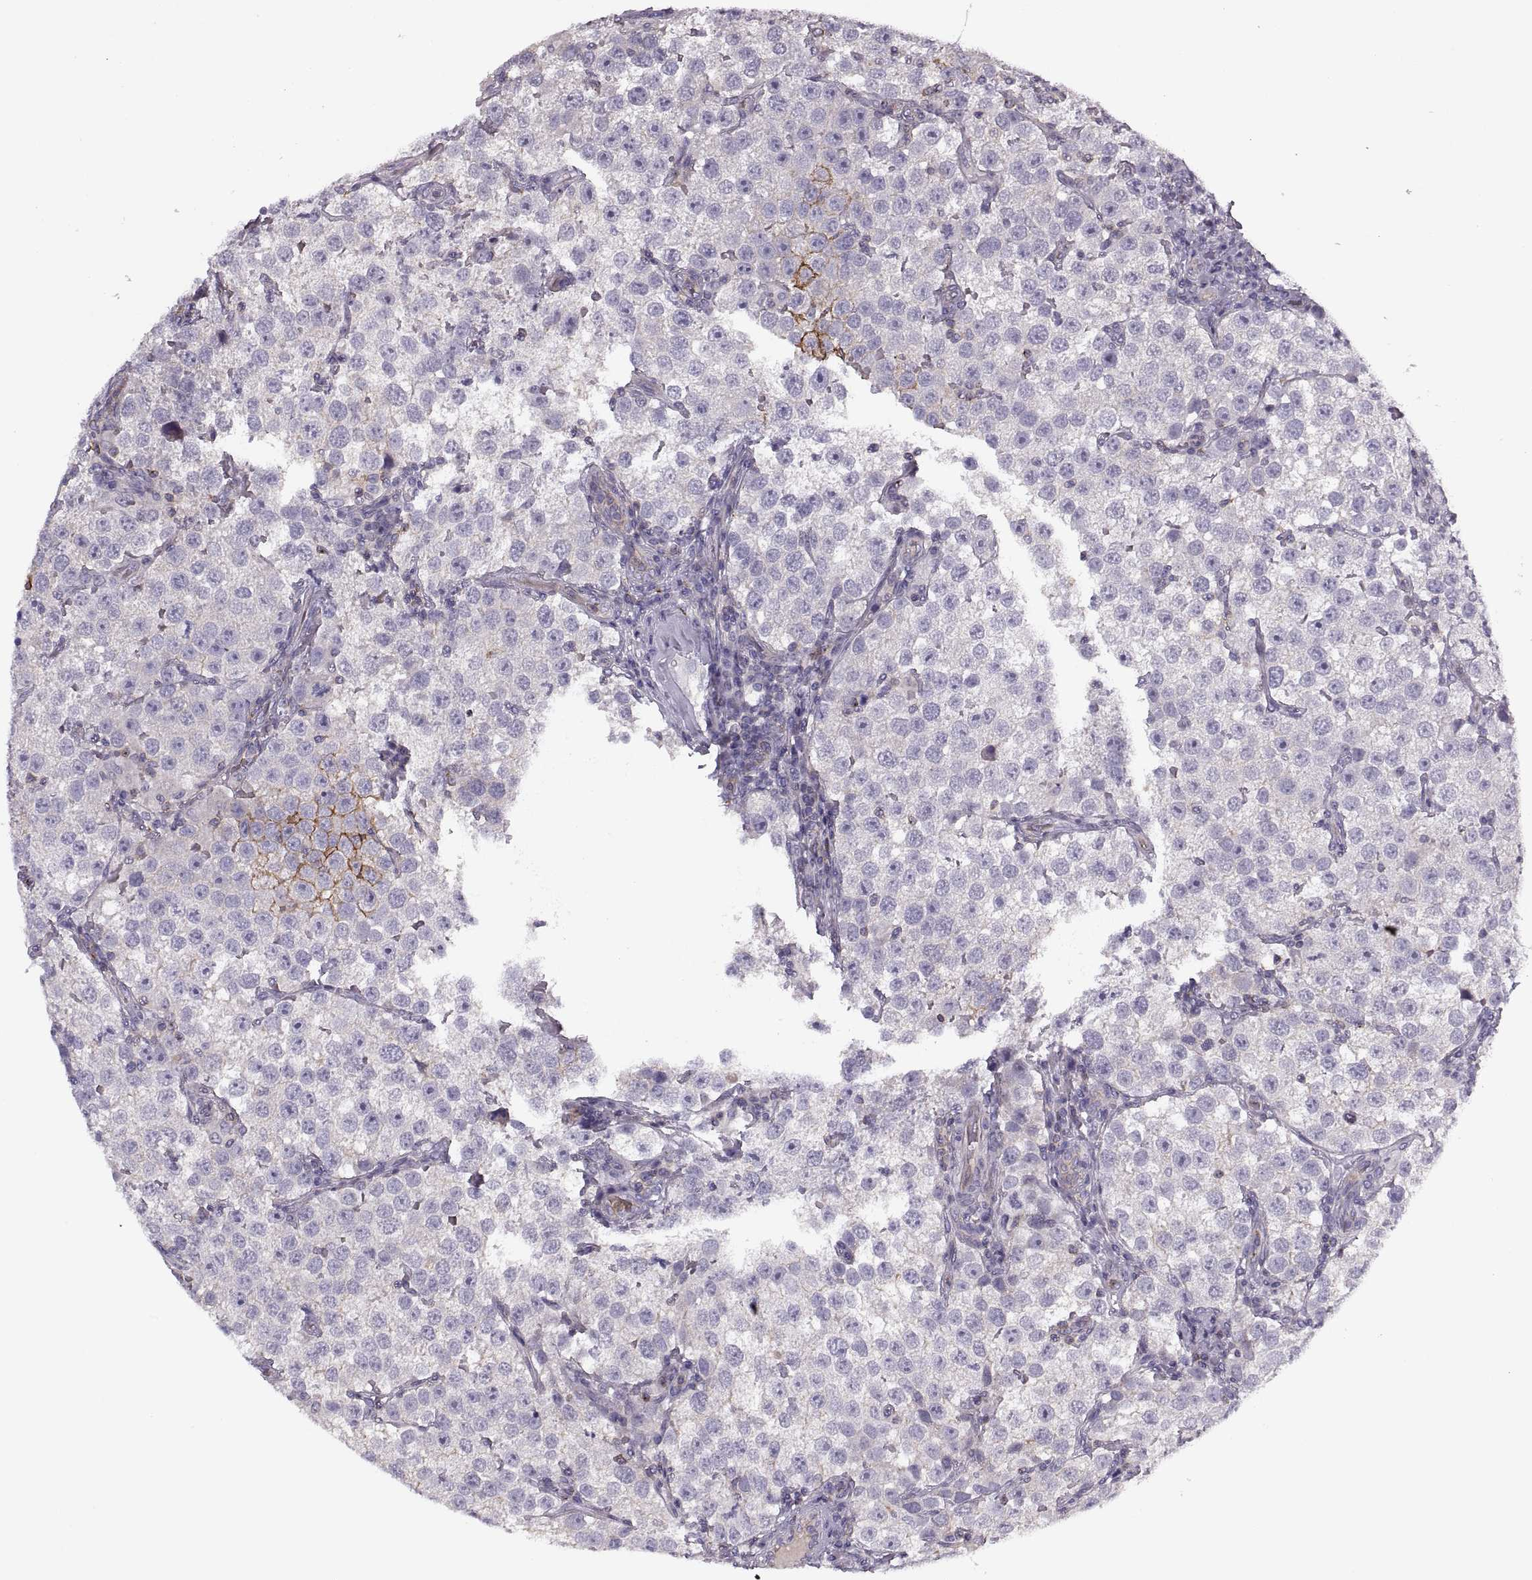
{"staining": {"intensity": "negative", "quantity": "none", "location": "none"}, "tissue": "testis cancer", "cell_type": "Tumor cells", "image_type": "cancer", "snomed": [{"axis": "morphology", "description": "Seminoma, NOS"}, {"axis": "topography", "description": "Testis"}], "caption": "Tumor cells are negative for brown protein staining in testis cancer.", "gene": "SLC2A3", "patient": {"sex": "male", "age": 37}}